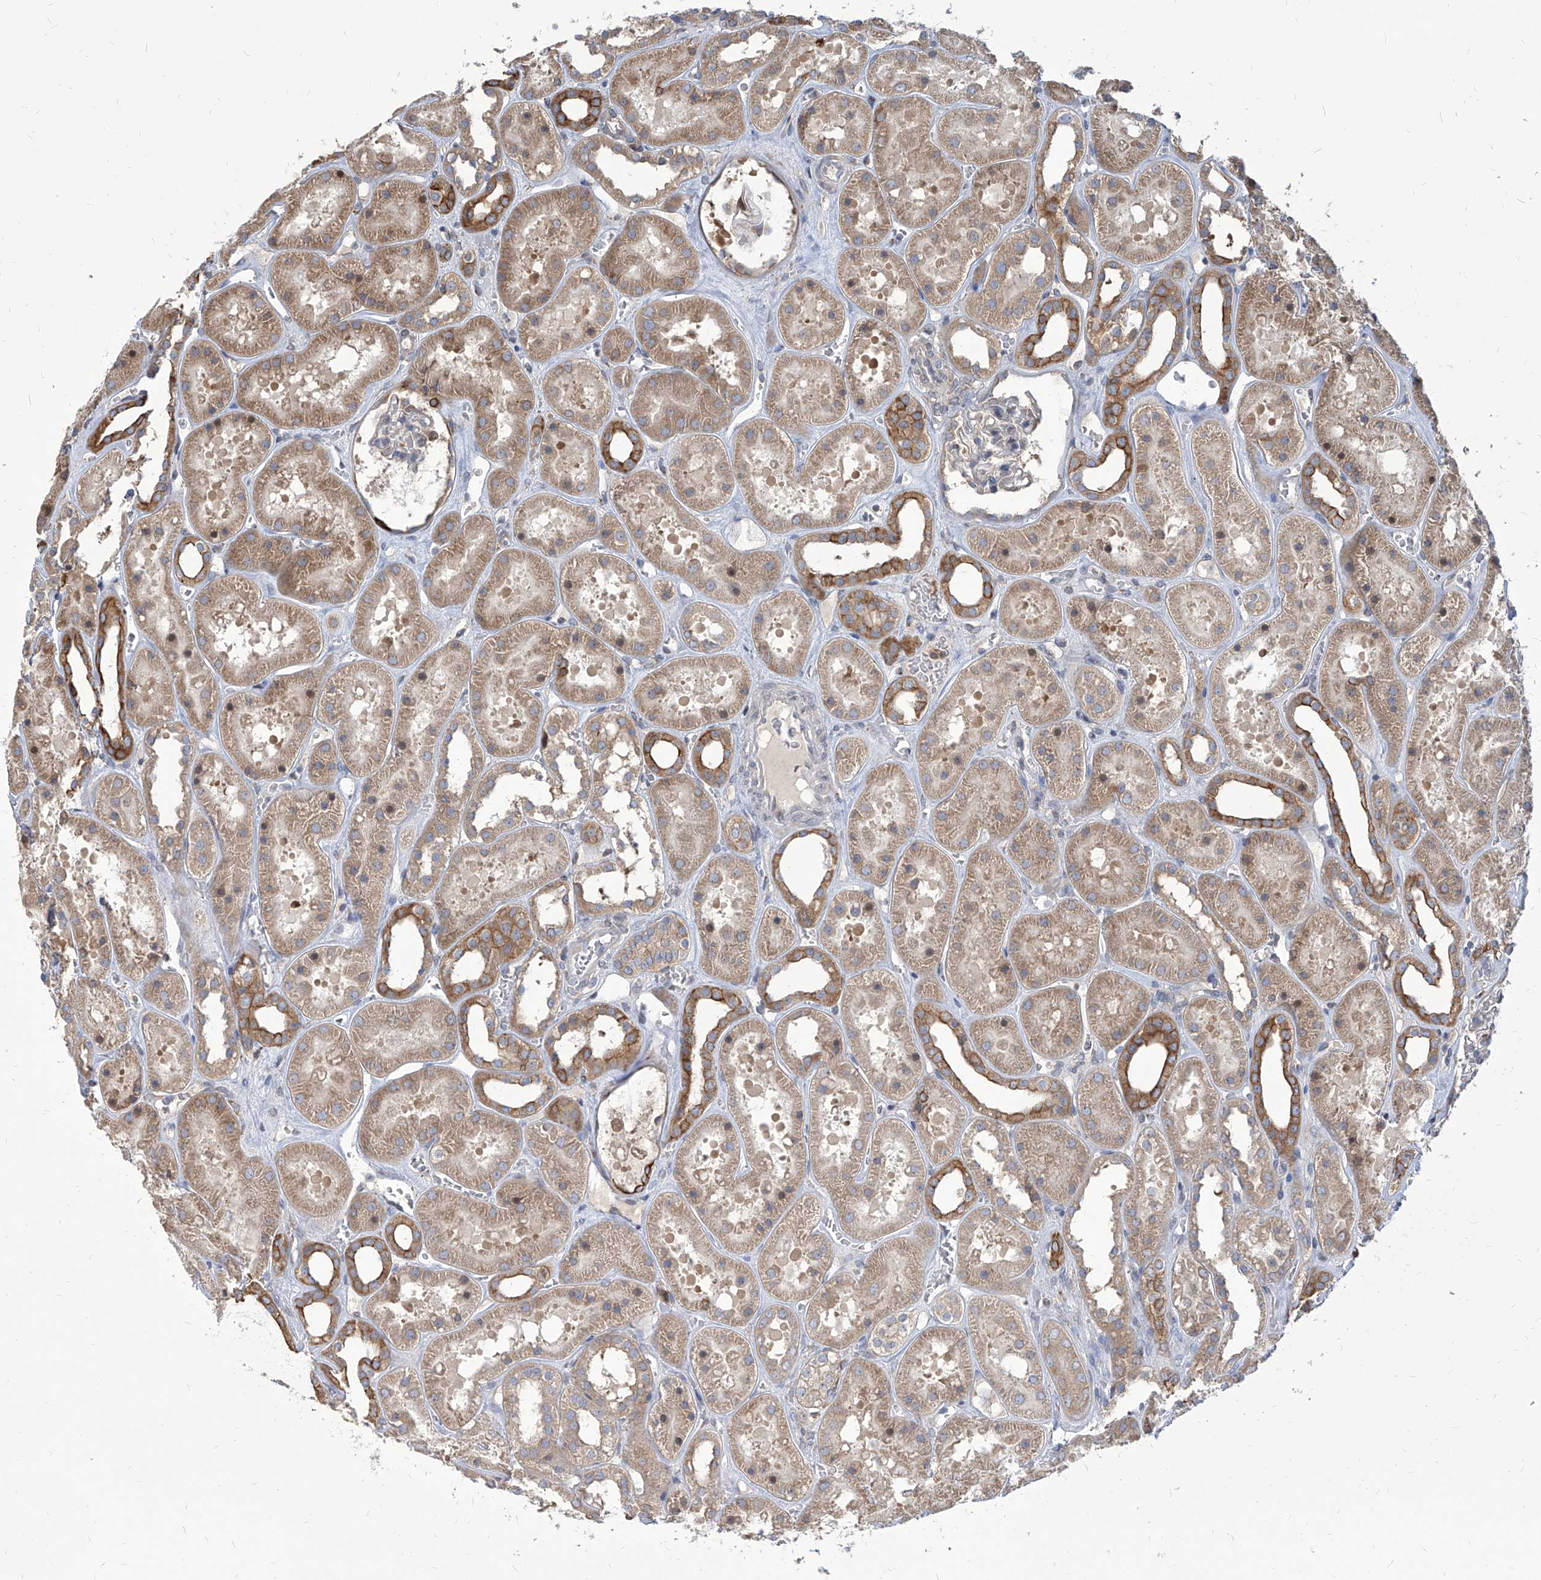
{"staining": {"intensity": "negative", "quantity": "none", "location": "none"}, "tissue": "kidney", "cell_type": "Cells in glomeruli", "image_type": "normal", "snomed": [{"axis": "morphology", "description": "Normal tissue, NOS"}, {"axis": "topography", "description": "Kidney"}], "caption": "IHC photomicrograph of benign kidney: human kidney stained with DAB demonstrates no significant protein positivity in cells in glomeruli. (DAB (3,3'-diaminobenzidine) IHC visualized using brightfield microscopy, high magnification).", "gene": "FAM83B", "patient": {"sex": "female", "age": 41}}